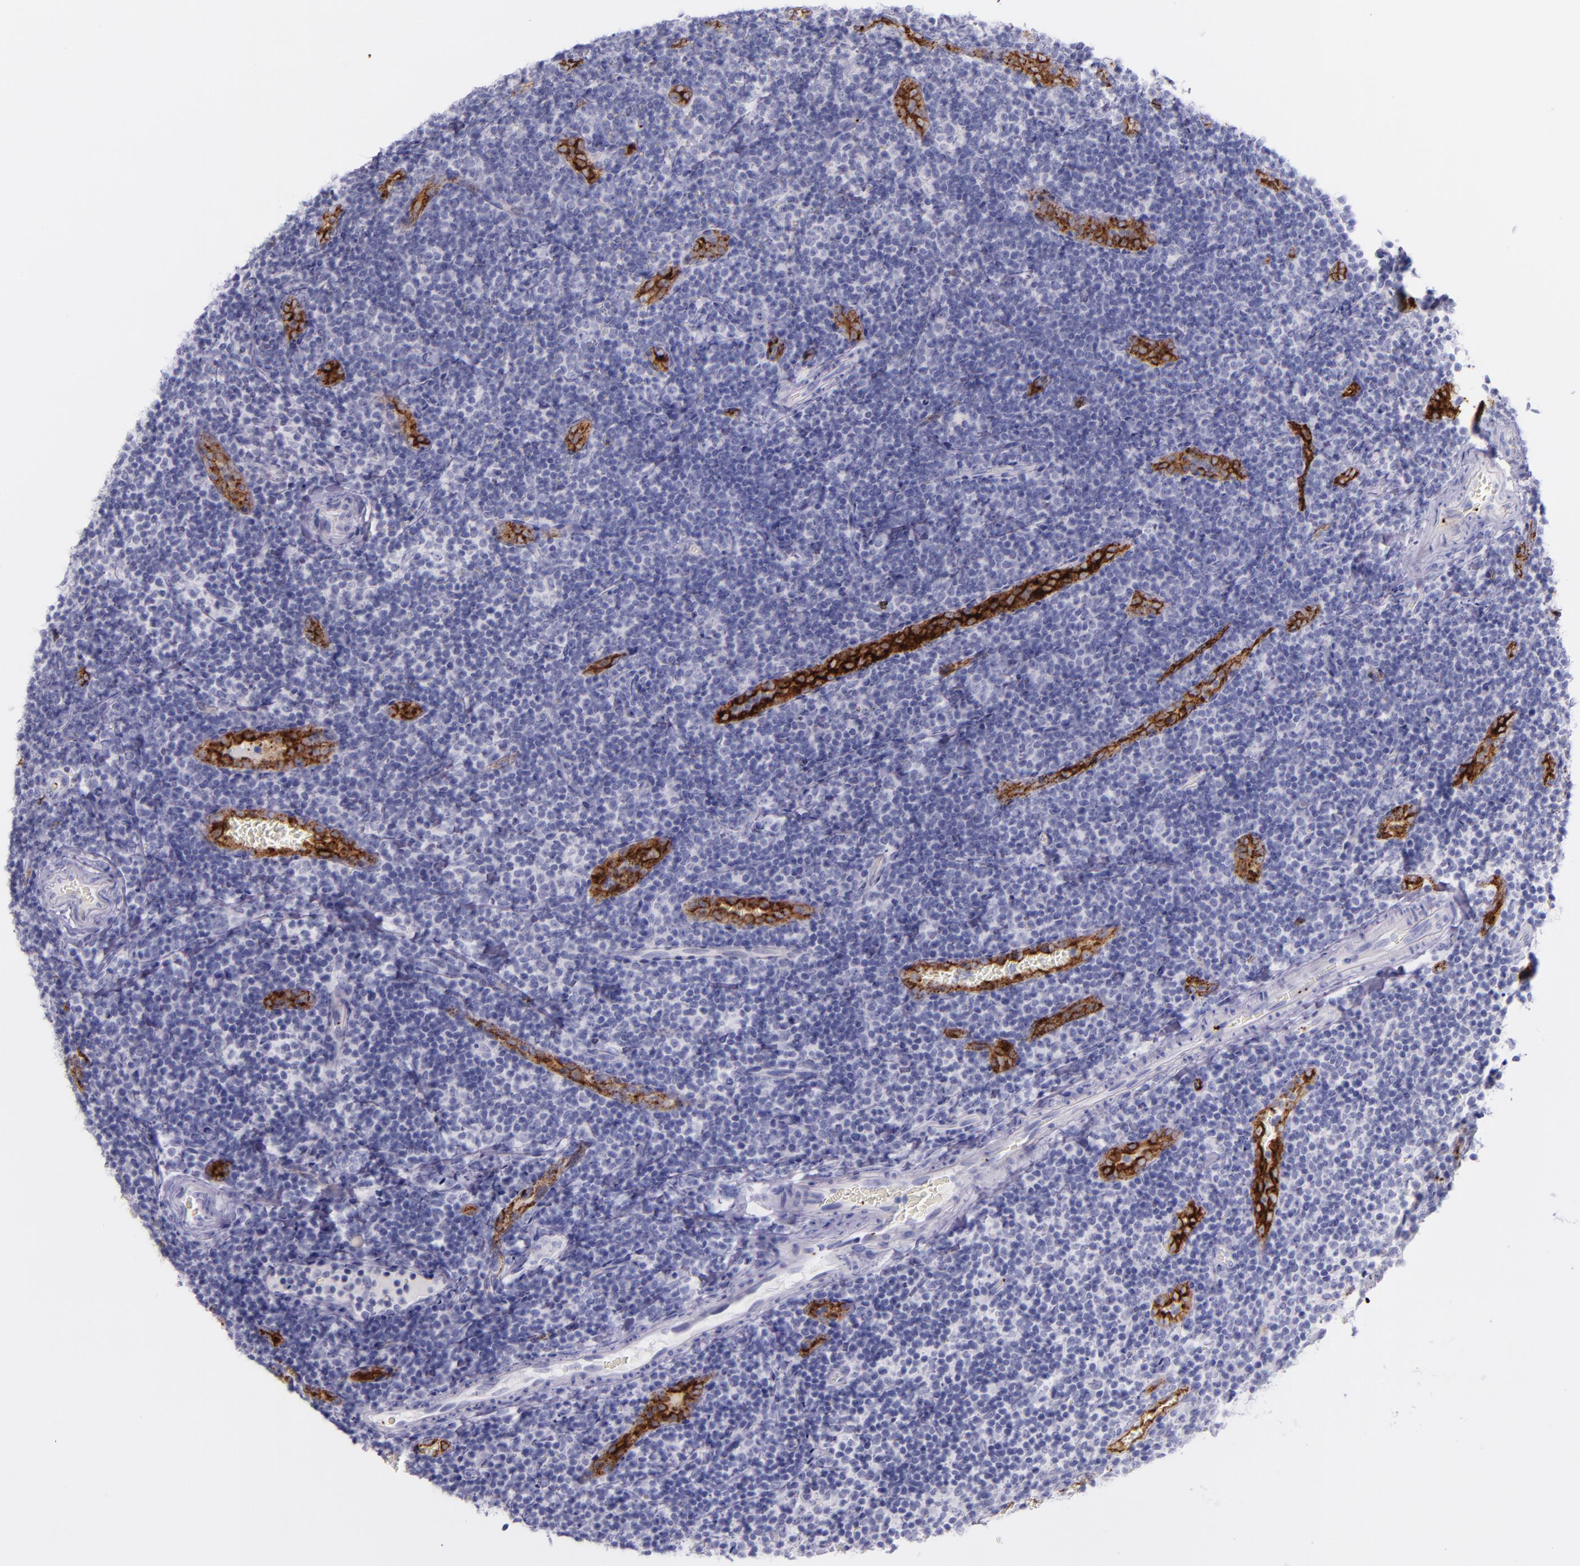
{"staining": {"intensity": "negative", "quantity": "none", "location": "none"}, "tissue": "tonsil", "cell_type": "Germinal center cells", "image_type": "normal", "snomed": [{"axis": "morphology", "description": "Normal tissue, NOS"}, {"axis": "topography", "description": "Tonsil"}], "caption": "Immunohistochemistry (IHC) image of normal human tonsil stained for a protein (brown), which displays no expression in germinal center cells. Brightfield microscopy of immunohistochemistry stained with DAB (brown) and hematoxylin (blue), captured at high magnification.", "gene": "SELE", "patient": {"sex": "male", "age": 20}}